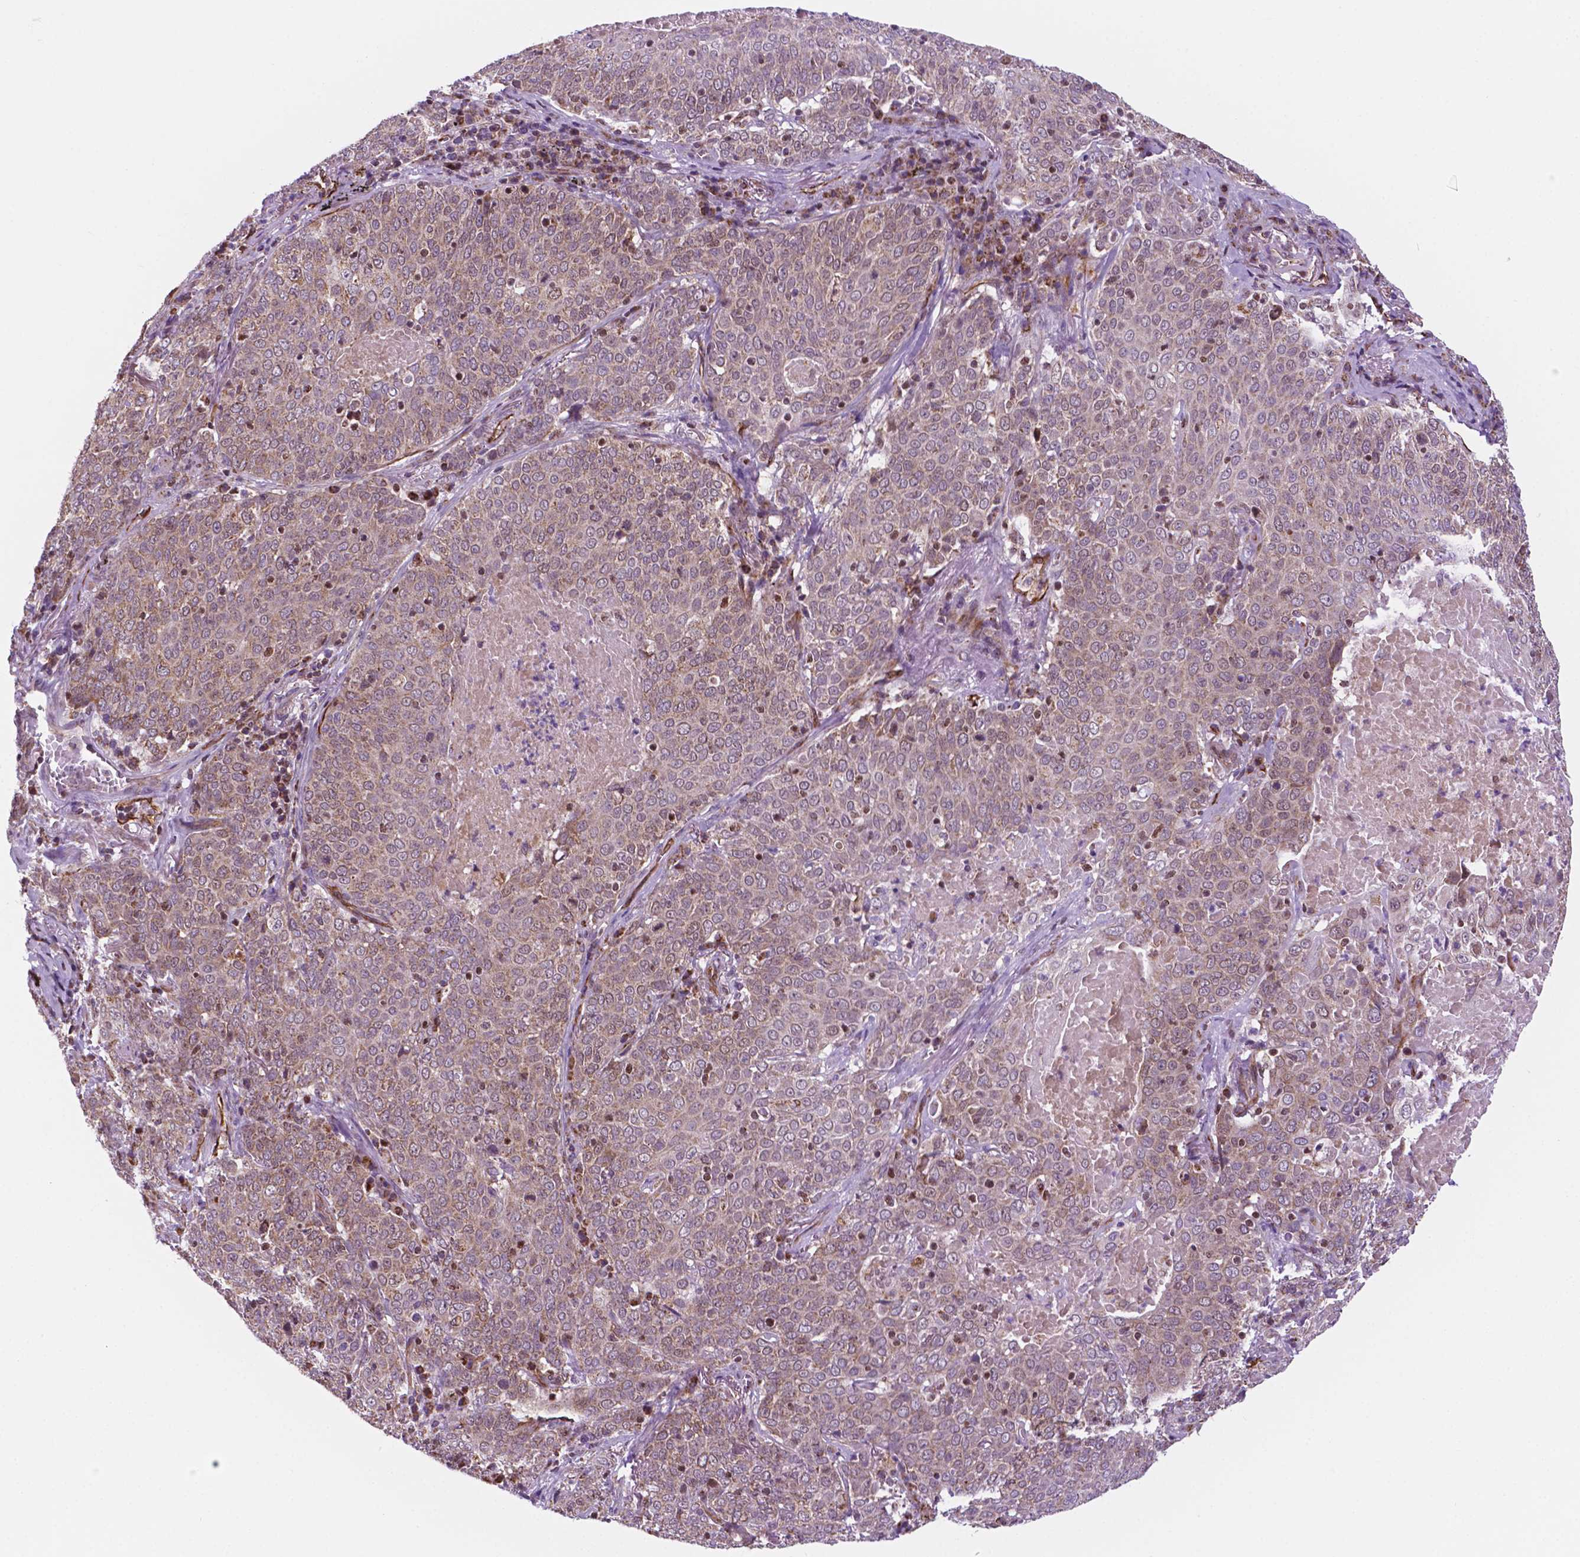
{"staining": {"intensity": "weak", "quantity": ">75%", "location": "cytoplasmic/membranous"}, "tissue": "lung cancer", "cell_type": "Tumor cells", "image_type": "cancer", "snomed": [{"axis": "morphology", "description": "Squamous cell carcinoma, NOS"}, {"axis": "topography", "description": "Lung"}], "caption": "Tumor cells reveal low levels of weak cytoplasmic/membranous expression in about >75% of cells in human squamous cell carcinoma (lung).", "gene": "GEMIN4", "patient": {"sex": "male", "age": 82}}